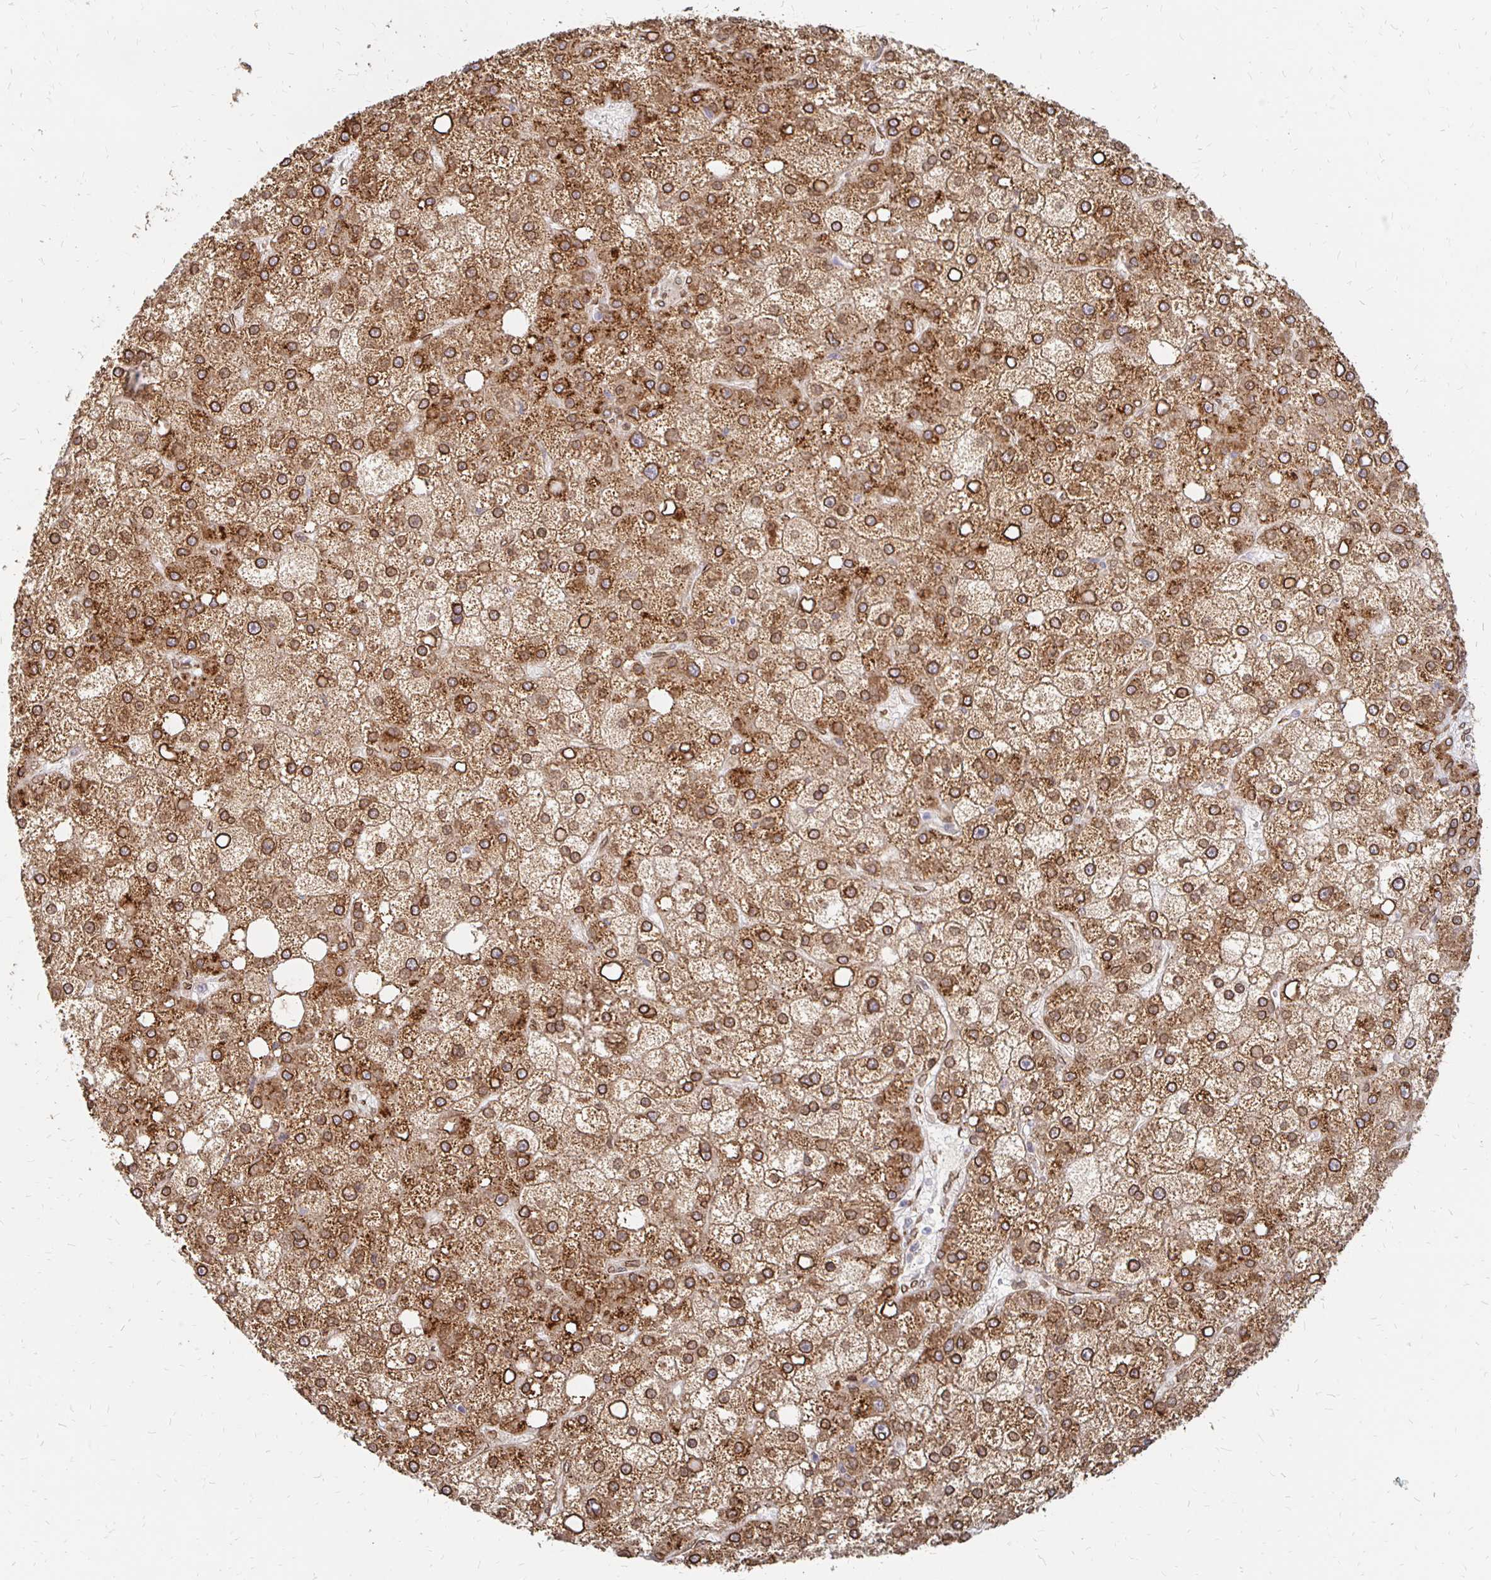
{"staining": {"intensity": "strong", "quantity": ">75%", "location": "cytoplasmic/membranous,nuclear"}, "tissue": "liver cancer", "cell_type": "Tumor cells", "image_type": "cancer", "snomed": [{"axis": "morphology", "description": "Carcinoma, Hepatocellular, NOS"}, {"axis": "topography", "description": "Liver"}], "caption": "A histopathology image of human hepatocellular carcinoma (liver) stained for a protein displays strong cytoplasmic/membranous and nuclear brown staining in tumor cells.", "gene": "PELI3", "patient": {"sex": "male", "age": 67}}